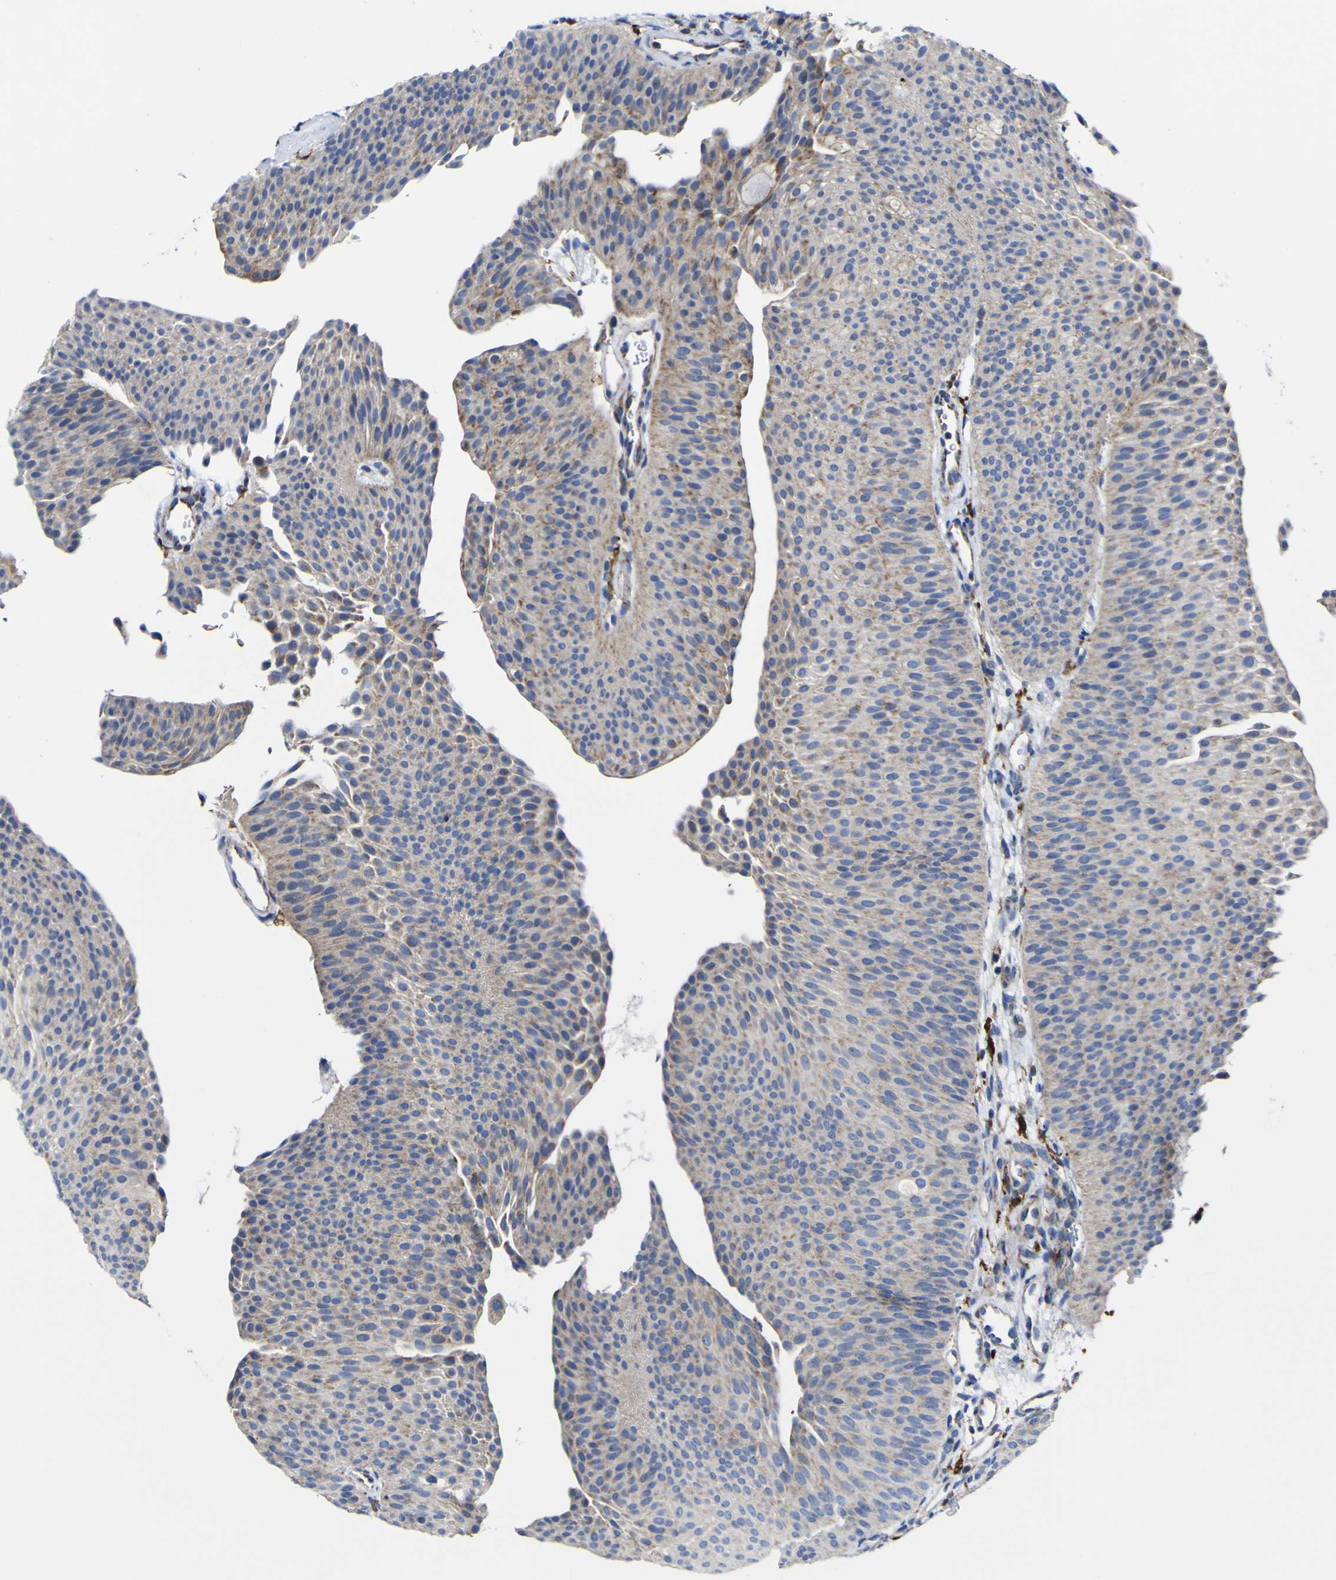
{"staining": {"intensity": "moderate", "quantity": ">75%", "location": "cytoplasmic/membranous"}, "tissue": "urothelial cancer", "cell_type": "Tumor cells", "image_type": "cancer", "snomed": [{"axis": "morphology", "description": "Urothelial carcinoma, Low grade"}, {"axis": "topography", "description": "Urinary bladder"}], "caption": "Urothelial cancer stained for a protein reveals moderate cytoplasmic/membranous positivity in tumor cells. Nuclei are stained in blue.", "gene": "CCDC90B", "patient": {"sex": "female", "age": 60}}